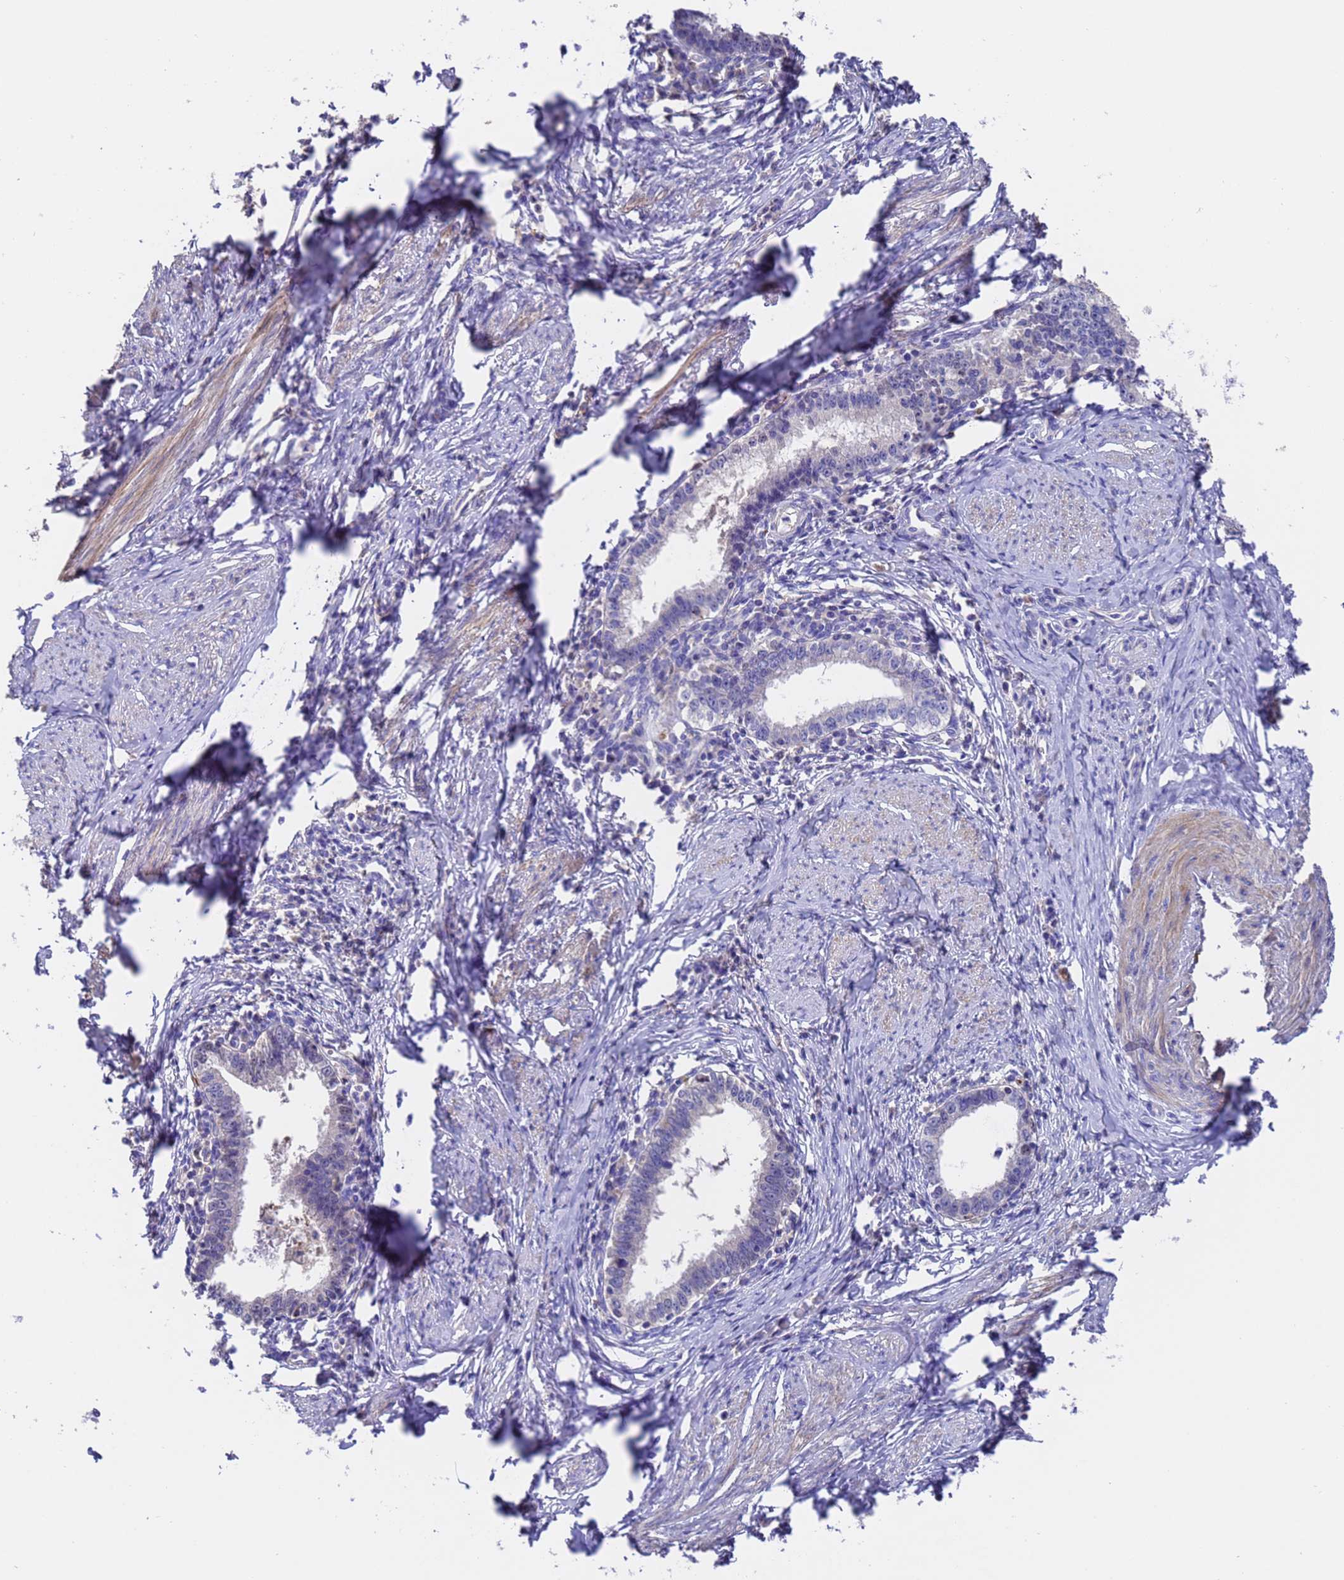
{"staining": {"intensity": "negative", "quantity": "none", "location": "none"}, "tissue": "cervical cancer", "cell_type": "Tumor cells", "image_type": "cancer", "snomed": [{"axis": "morphology", "description": "Adenocarcinoma, NOS"}, {"axis": "topography", "description": "Cervix"}], "caption": "Tumor cells show no significant protein positivity in cervical adenocarcinoma.", "gene": "ELP6", "patient": {"sex": "female", "age": 36}}